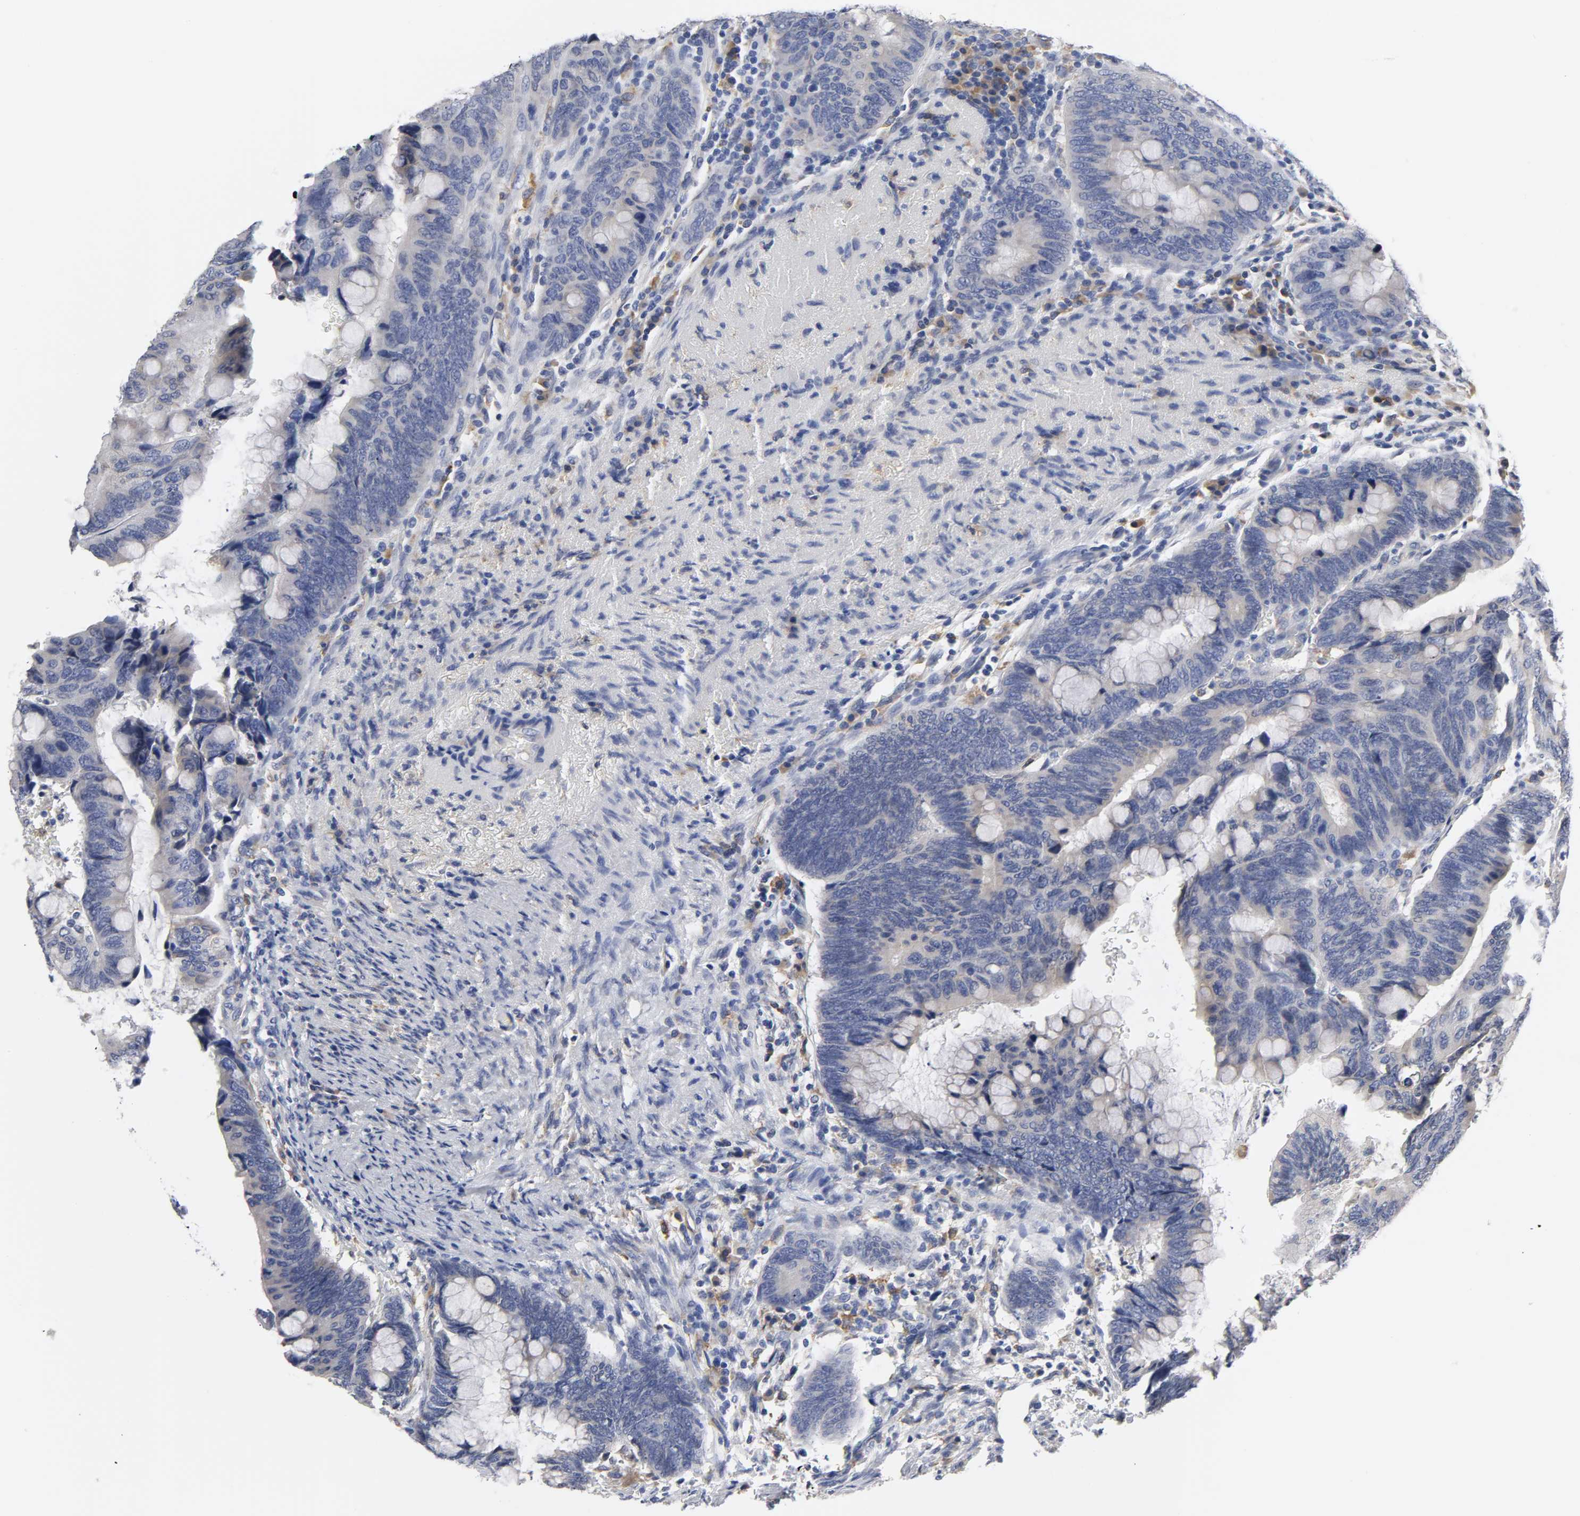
{"staining": {"intensity": "negative", "quantity": "none", "location": "none"}, "tissue": "colorectal cancer", "cell_type": "Tumor cells", "image_type": "cancer", "snomed": [{"axis": "morphology", "description": "Normal tissue, NOS"}, {"axis": "morphology", "description": "Adenocarcinoma, NOS"}, {"axis": "topography", "description": "Rectum"}, {"axis": "topography", "description": "Peripheral nerve tissue"}], "caption": "Immunohistochemical staining of human adenocarcinoma (colorectal) reveals no significant staining in tumor cells.", "gene": "HCK", "patient": {"sex": "male", "age": 92}}